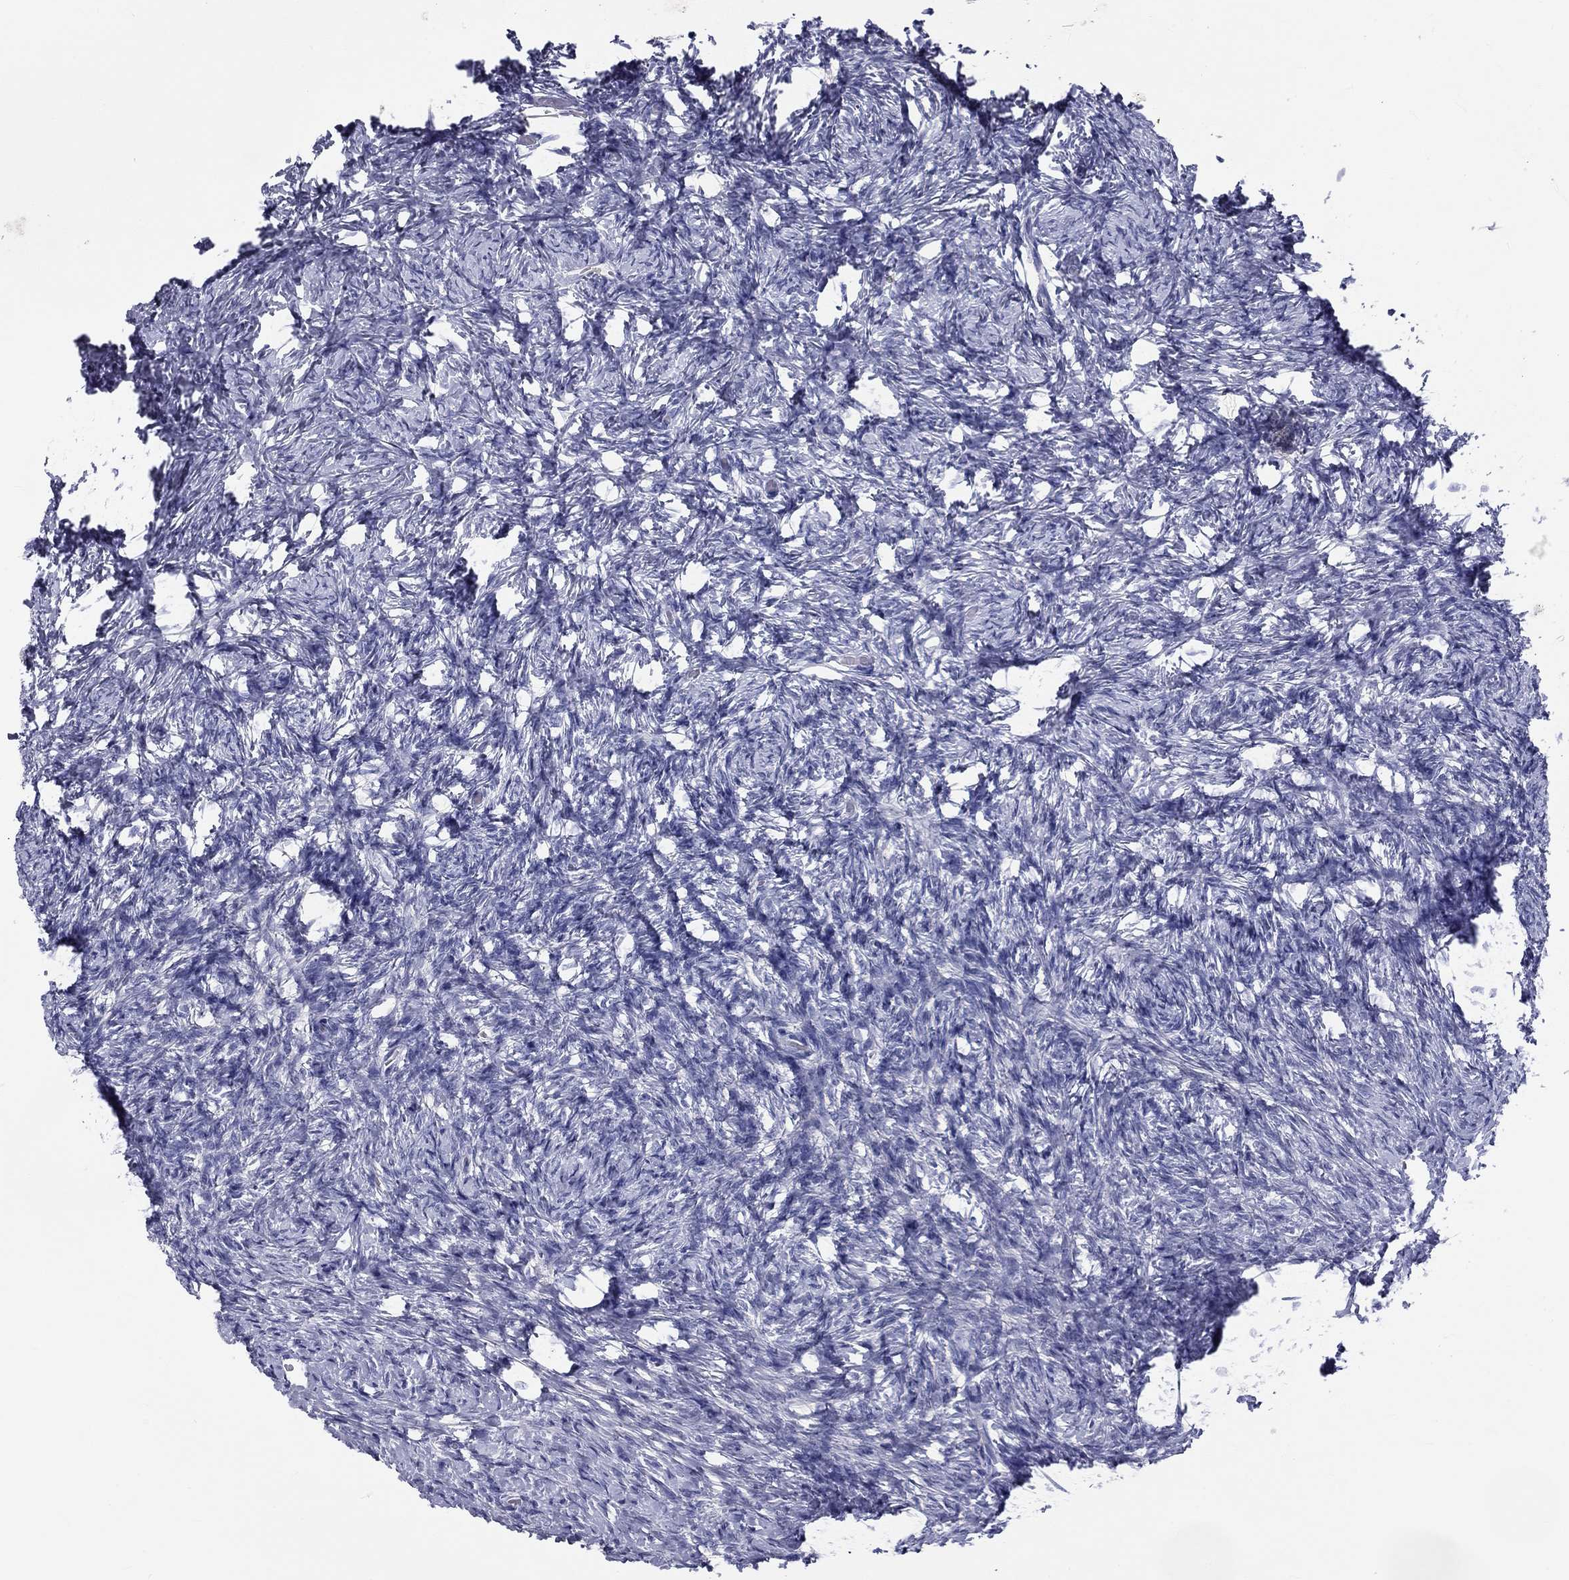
{"staining": {"intensity": "negative", "quantity": "none", "location": "none"}, "tissue": "ovary", "cell_type": "Ovarian stroma cells", "image_type": "normal", "snomed": [{"axis": "morphology", "description": "Normal tissue, NOS"}, {"axis": "topography", "description": "Ovary"}], "caption": "Ovarian stroma cells show no significant positivity in unremarkable ovary. Nuclei are stained in blue.", "gene": "DNALI1", "patient": {"sex": "female", "age": 39}}